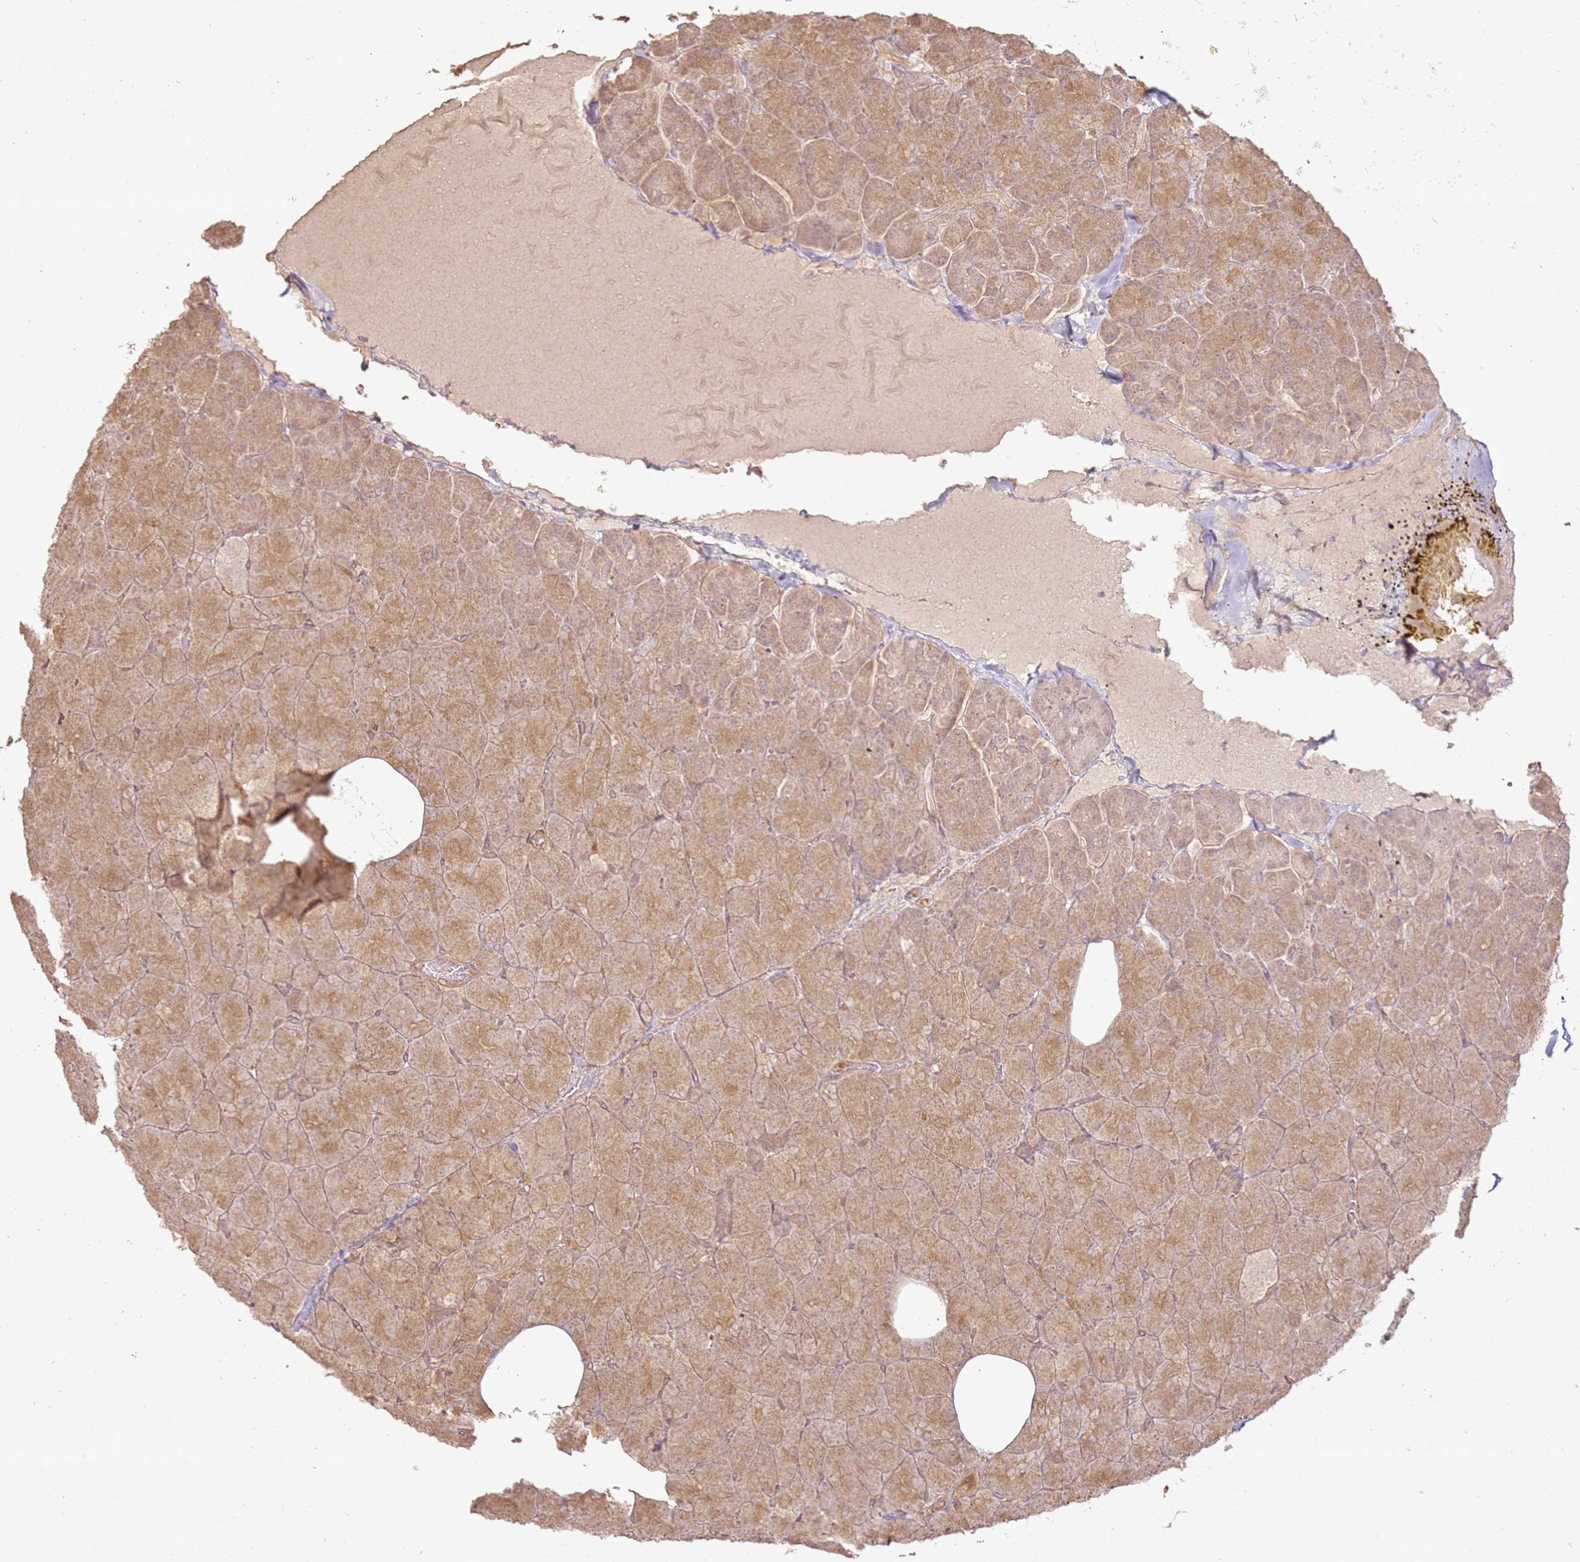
{"staining": {"intensity": "moderate", "quantity": ">75%", "location": "cytoplasmic/membranous"}, "tissue": "pancreas", "cell_type": "Exocrine glandular cells", "image_type": "normal", "snomed": [{"axis": "morphology", "description": "Normal tissue, NOS"}, {"axis": "morphology", "description": "Carcinoid, malignant, NOS"}, {"axis": "topography", "description": "Pancreas"}], "caption": "The micrograph reveals immunohistochemical staining of benign pancreas. There is moderate cytoplasmic/membranous staining is identified in approximately >75% of exocrine glandular cells.", "gene": "ZNF776", "patient": {"sex": "female", "age": 35}}